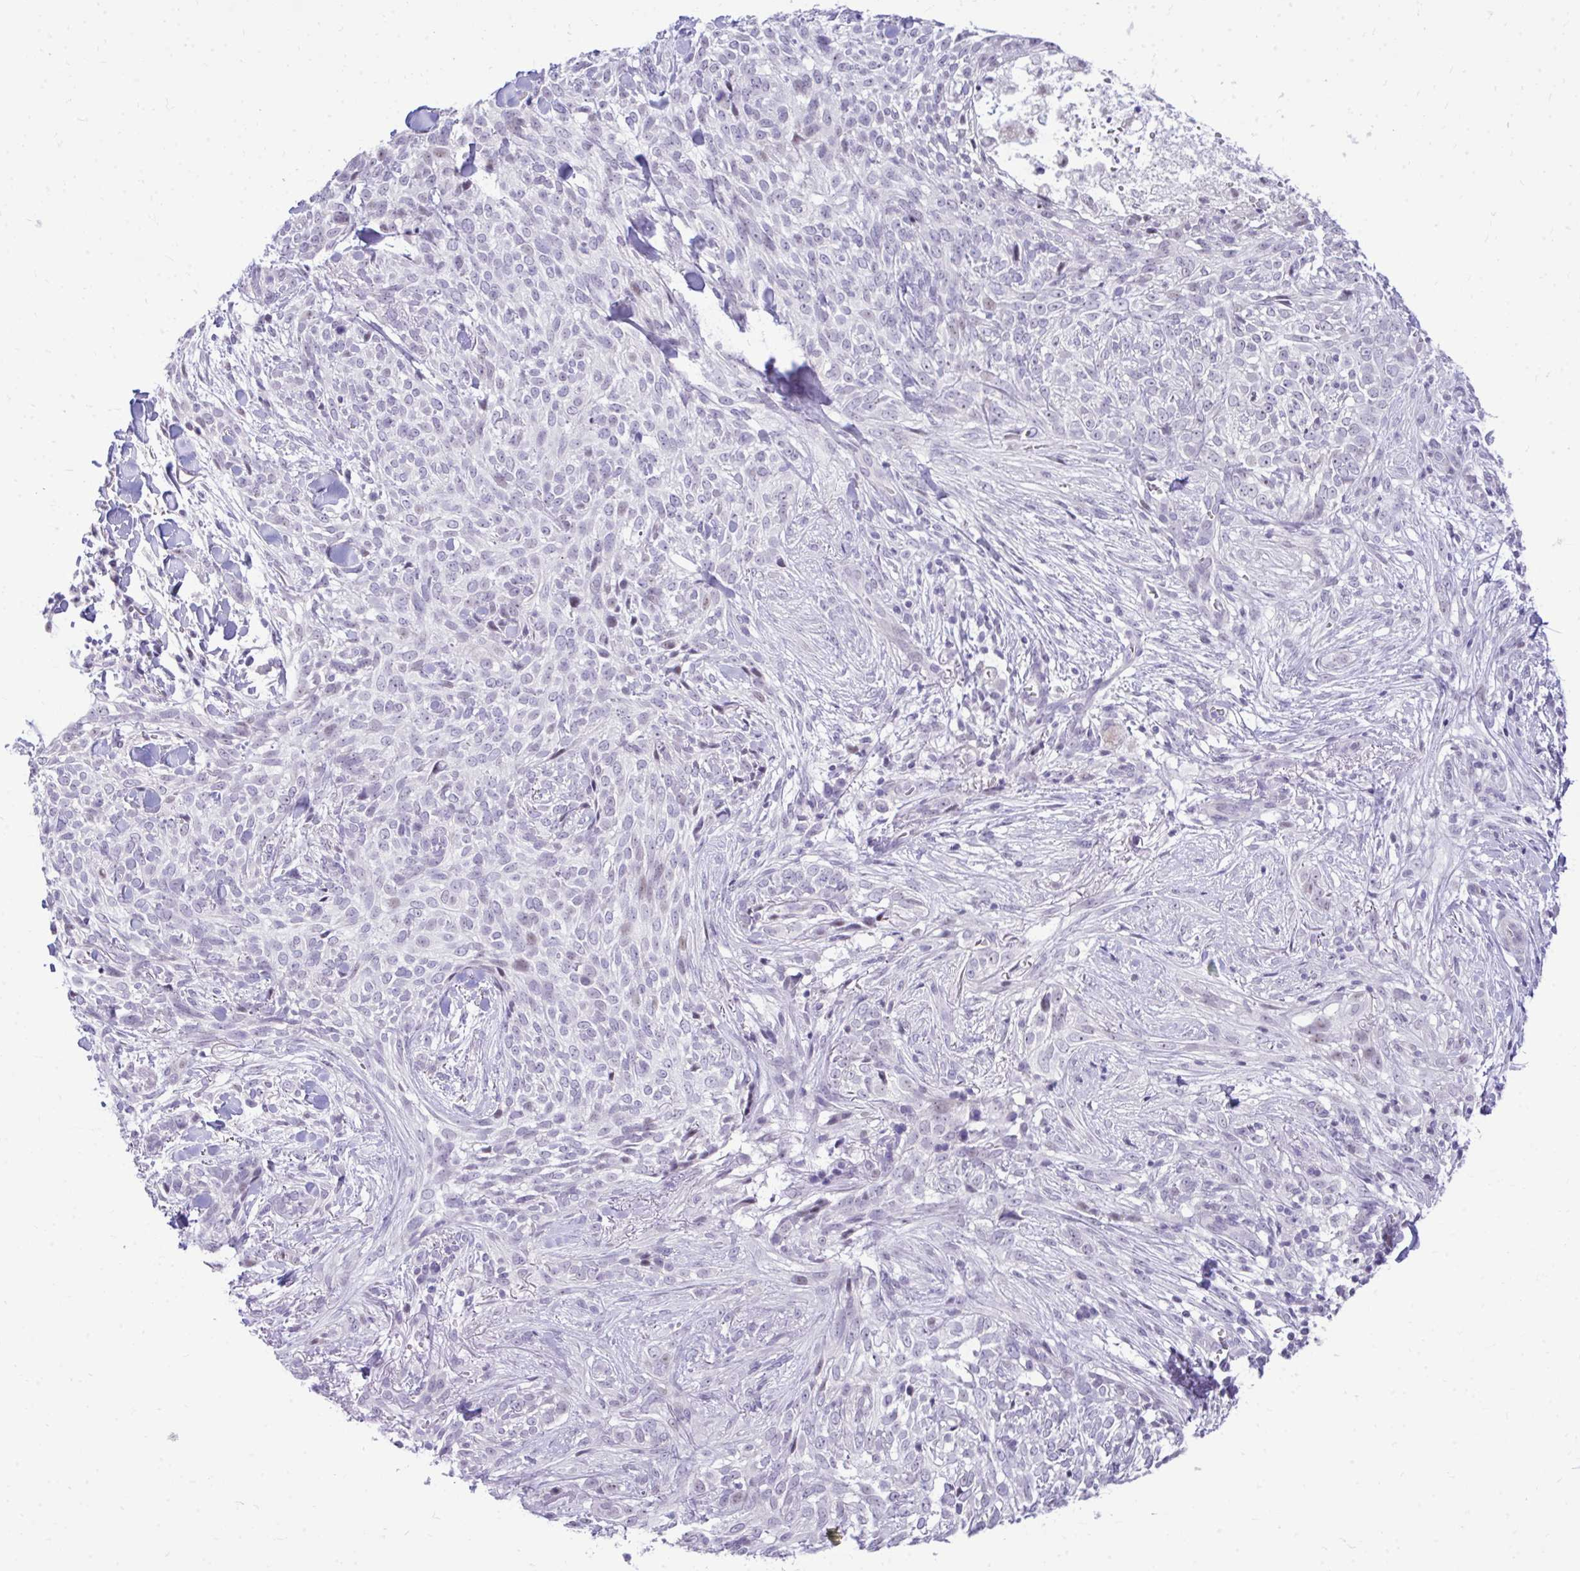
{"staining": {"intensity": "negative", "quantity": "none", "location": "none"}, "tissue": "skin cancer", "cell_type": "Tumor cells", "image_type": "cancer", "snomed": [{"axis": "morphology", "description": "Basal cell carcinoma"}, {"axis": "topography", "description": "Skin"}, {"axis": "topography", "description": "Skin of face"}], "caption": "Protein analysis of basal cell carcinoma (skin) exhibits no significant positivity in tumor cells. The staining is performed using DAB brown chromogen with nuclei counter-stained in using hematoxylin.", "gene": "EID3", "patient": {"sex": "female", "age": 90}}